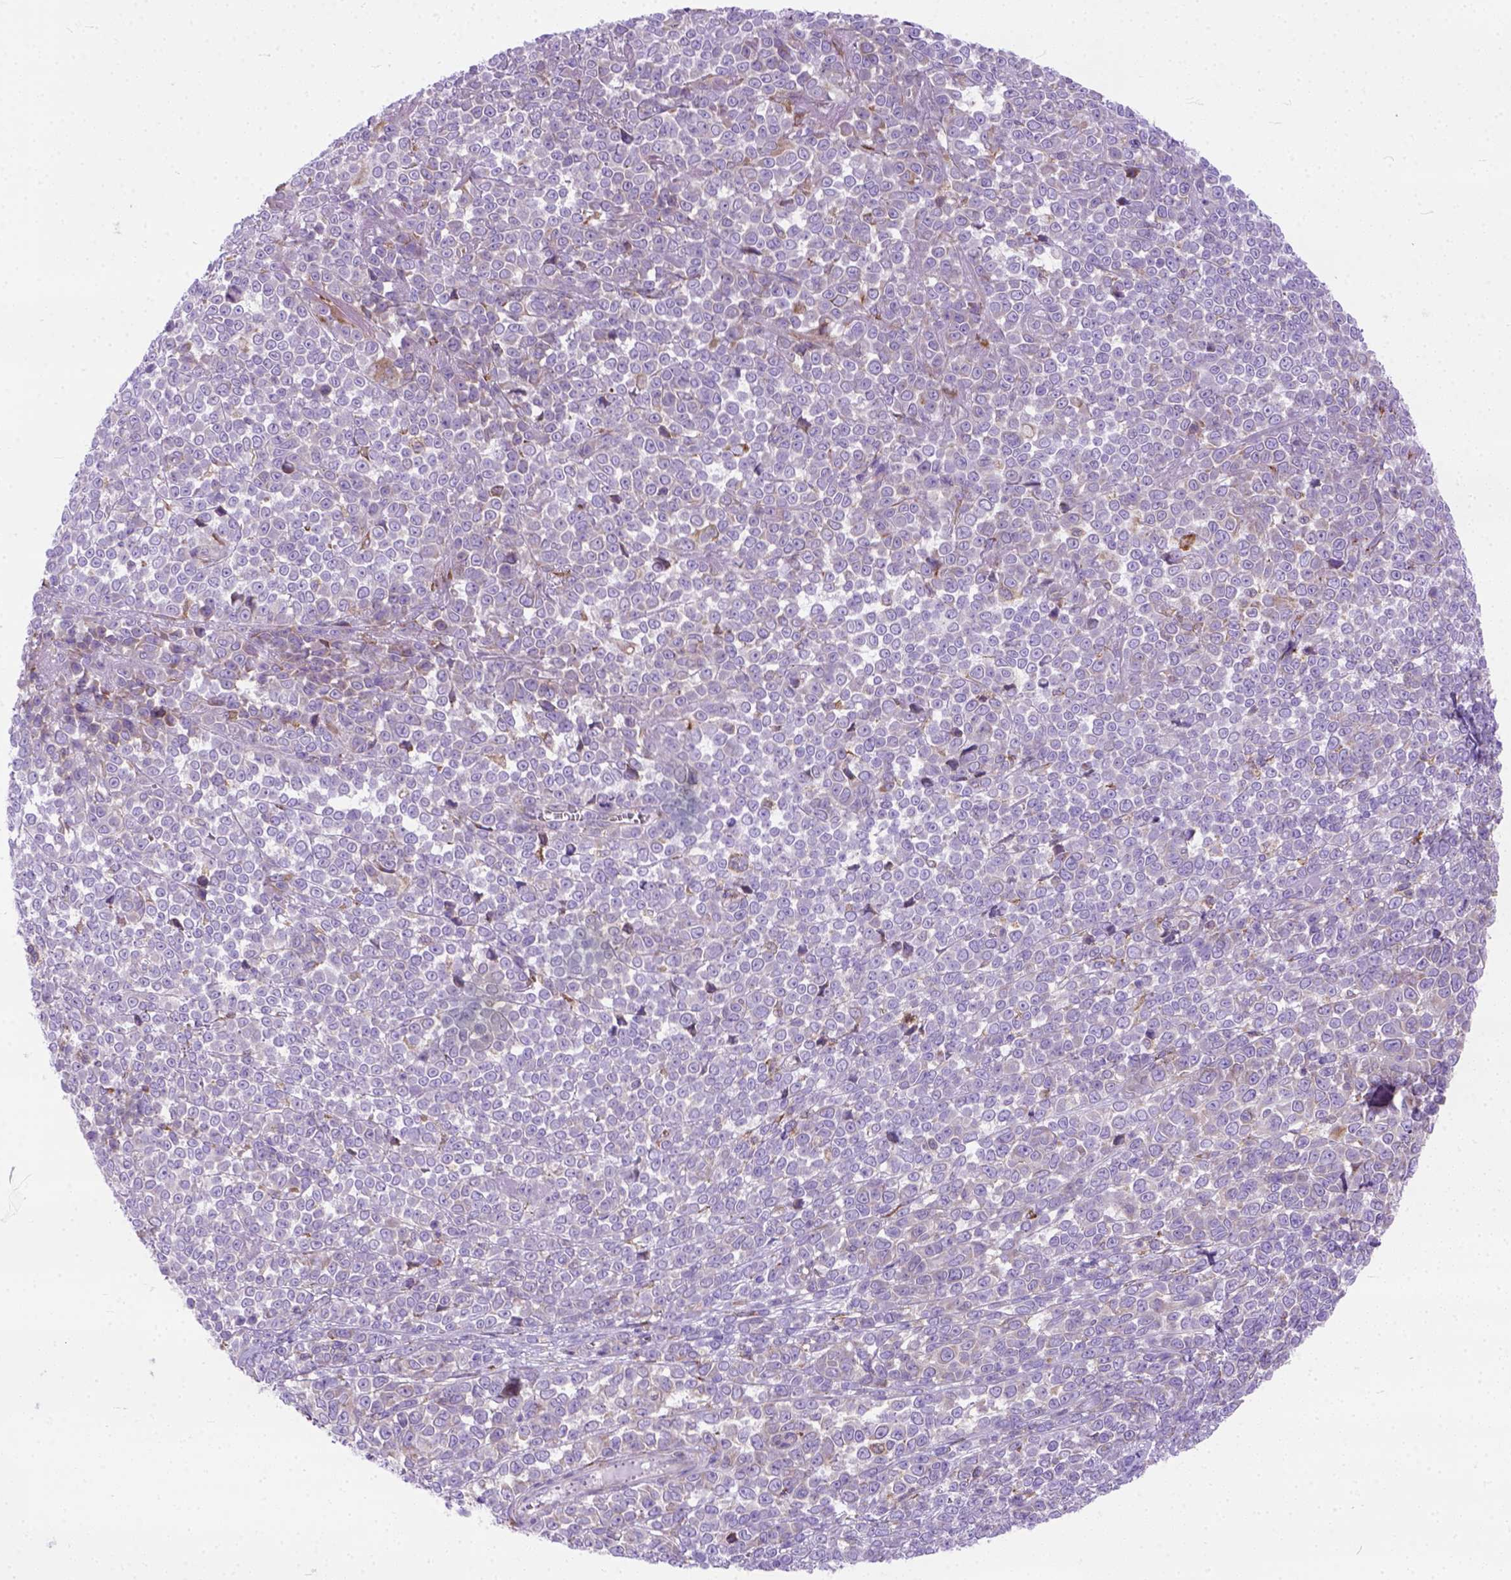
{"staining": {"intensity": "moderate", "quantity": "25%-75%", "location": "cytoplasmic/membranous"}, "tissue": "melanoma", "cell_type": "Tumor cells", "image_type": "cancer", "snomed": [{"axis": "morphology", "description": "Malignant melanoma, NOS"}, {"axis": "topography", "description": "Skin"}], "caption": "Immunohistochemical staining of melanoma reveals medium levels of moderate cytoplasmic/membranous protein staining in approximately 25%-75% of tumor cells.", "gene": "PLK4", "patient": {"sex": "female", "age": 95}}